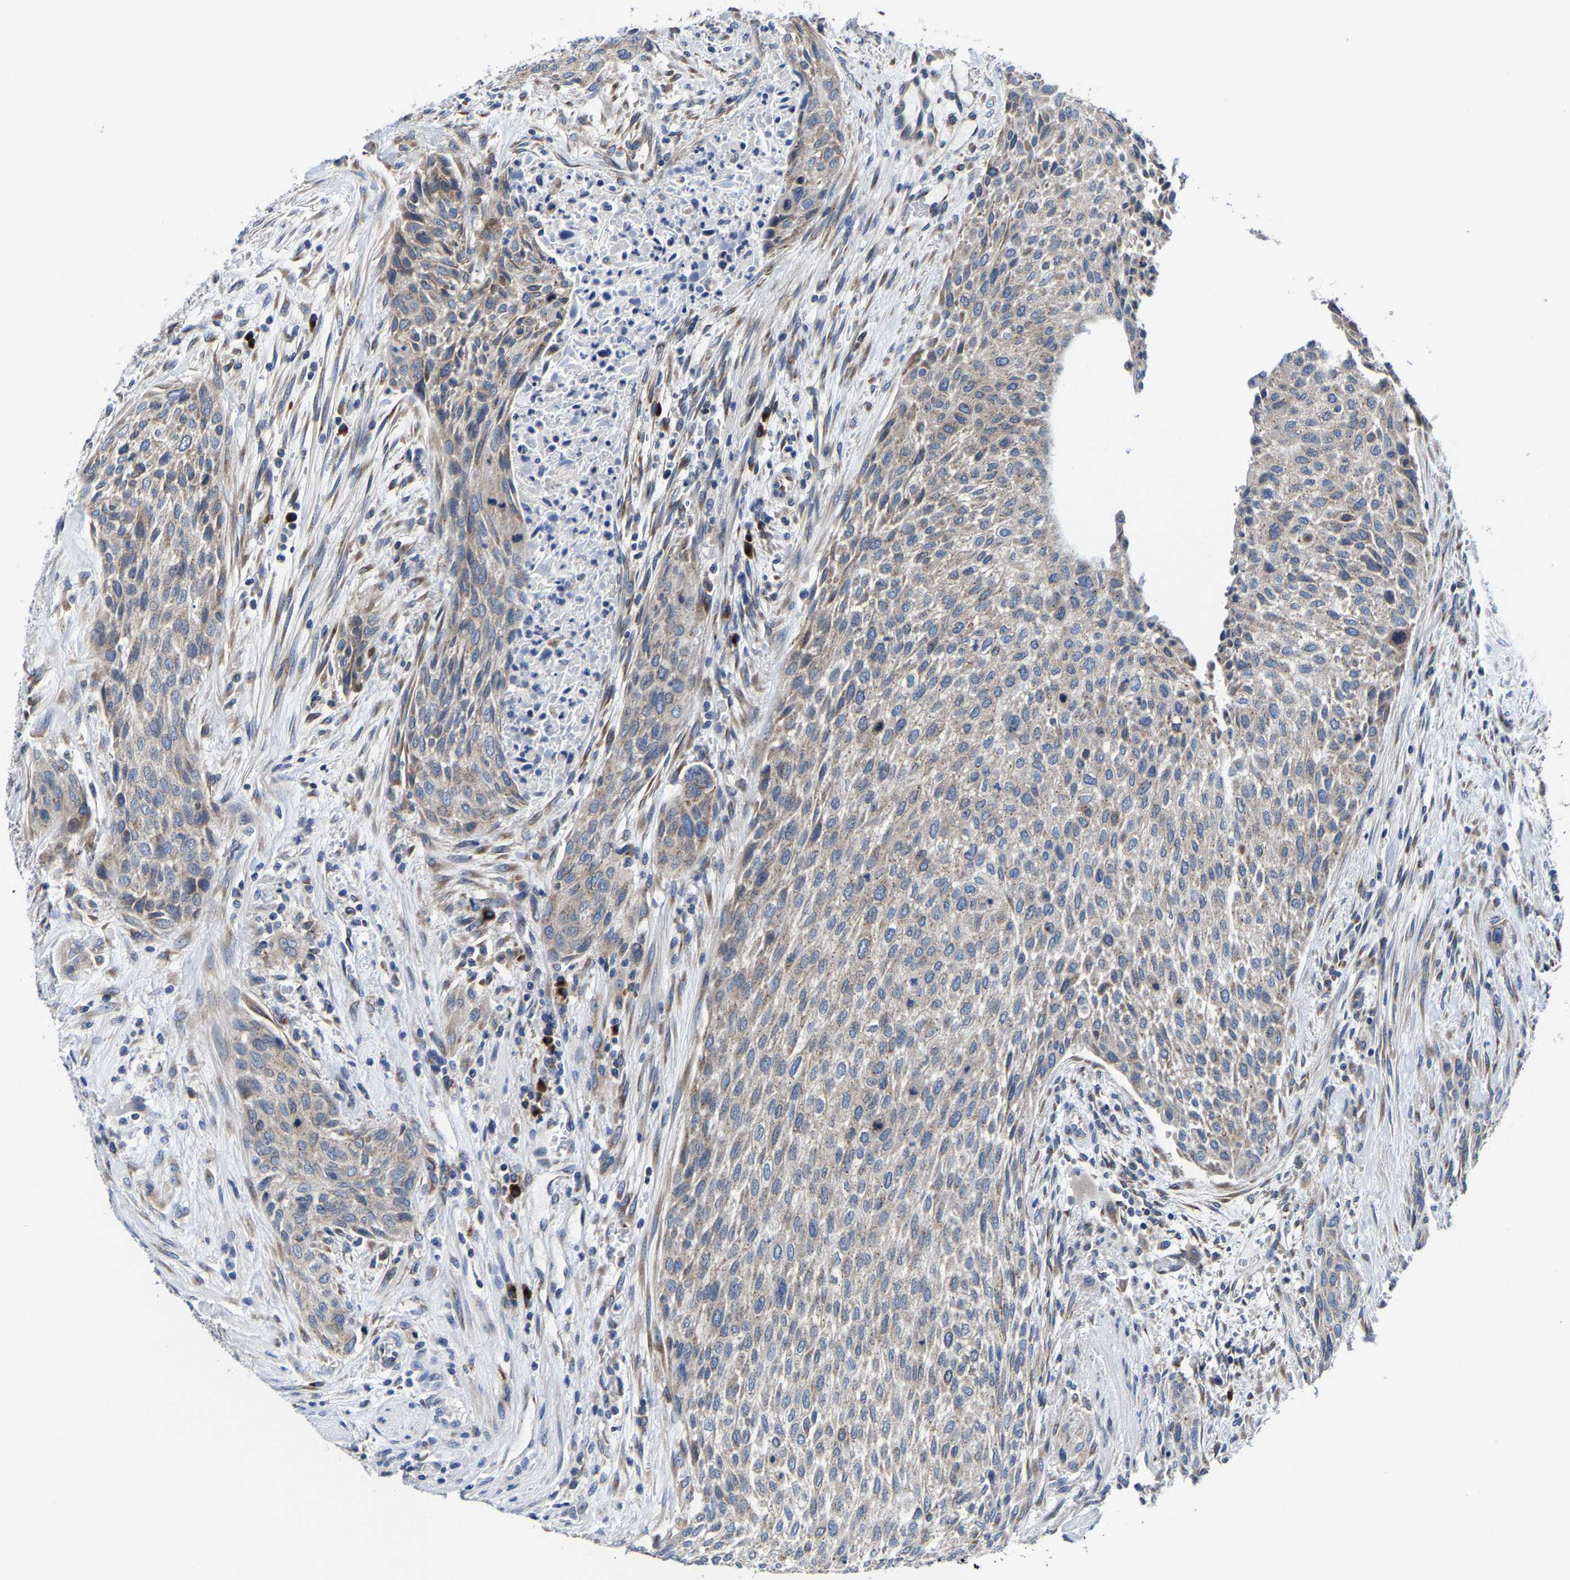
{"staining": {"intensity": "weak", "quantity": ">75%", "location": "cytoplasmic/membranous"}, "tissue": "urothelial cancer", "cell_type": "Tumor cells", "image_type": "cancer", "snomed": [{"axis": "morphology", "description": "Urothelial carcinoma, Low grade"}, {"axis": "morphology", "description": "Urothelial carcinoma, High grade"}, {"axis": "topography", "description": "Urinary bladder"}], "caption": "Protein expression analysis of human urothelial carcinoma (high-grade) reveals weak cytoplasmic/membranous staining in about >75% of tumor cells.", "gene": "EBAG9", "patient": {"sex": "male", "age": 35}}